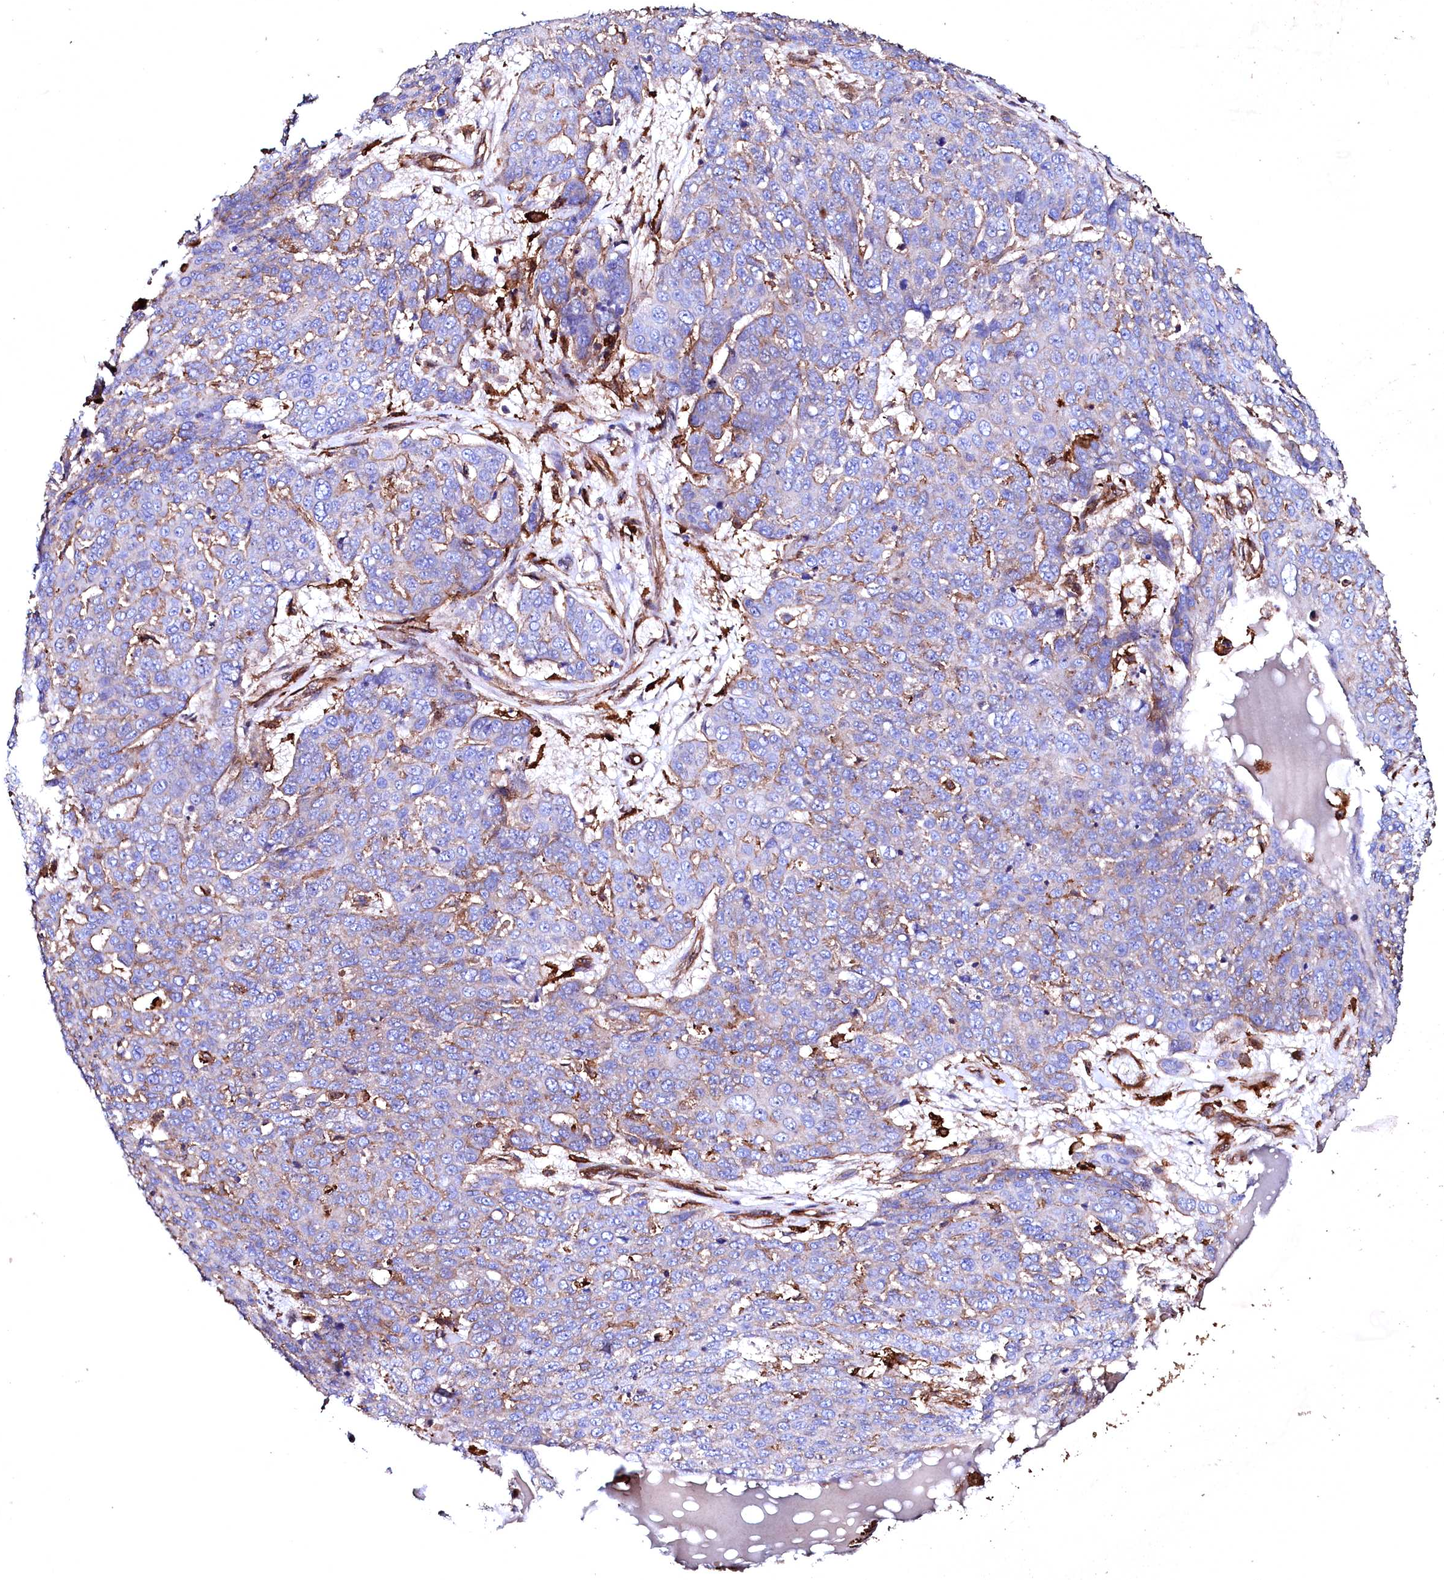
{"staining": {"intensity": "weak", "quantity": "<25%", "location": "cytoplasmic/membranous"}, "tissue": "skin cancer", "cell_type": "Tumor cells", "image_type": "cancer", "snomed": [{"axis": "morphology", "description": "Squamous cell carcinoma, NOS"}, {"axis": "topography", "description": "Skin"}], "caption": "Tumor cells show no significant positivity in squamous cell carcinoma (skin).", "gene": "STAMBPL1", "patient": {"sex": "male", "age": 71}}